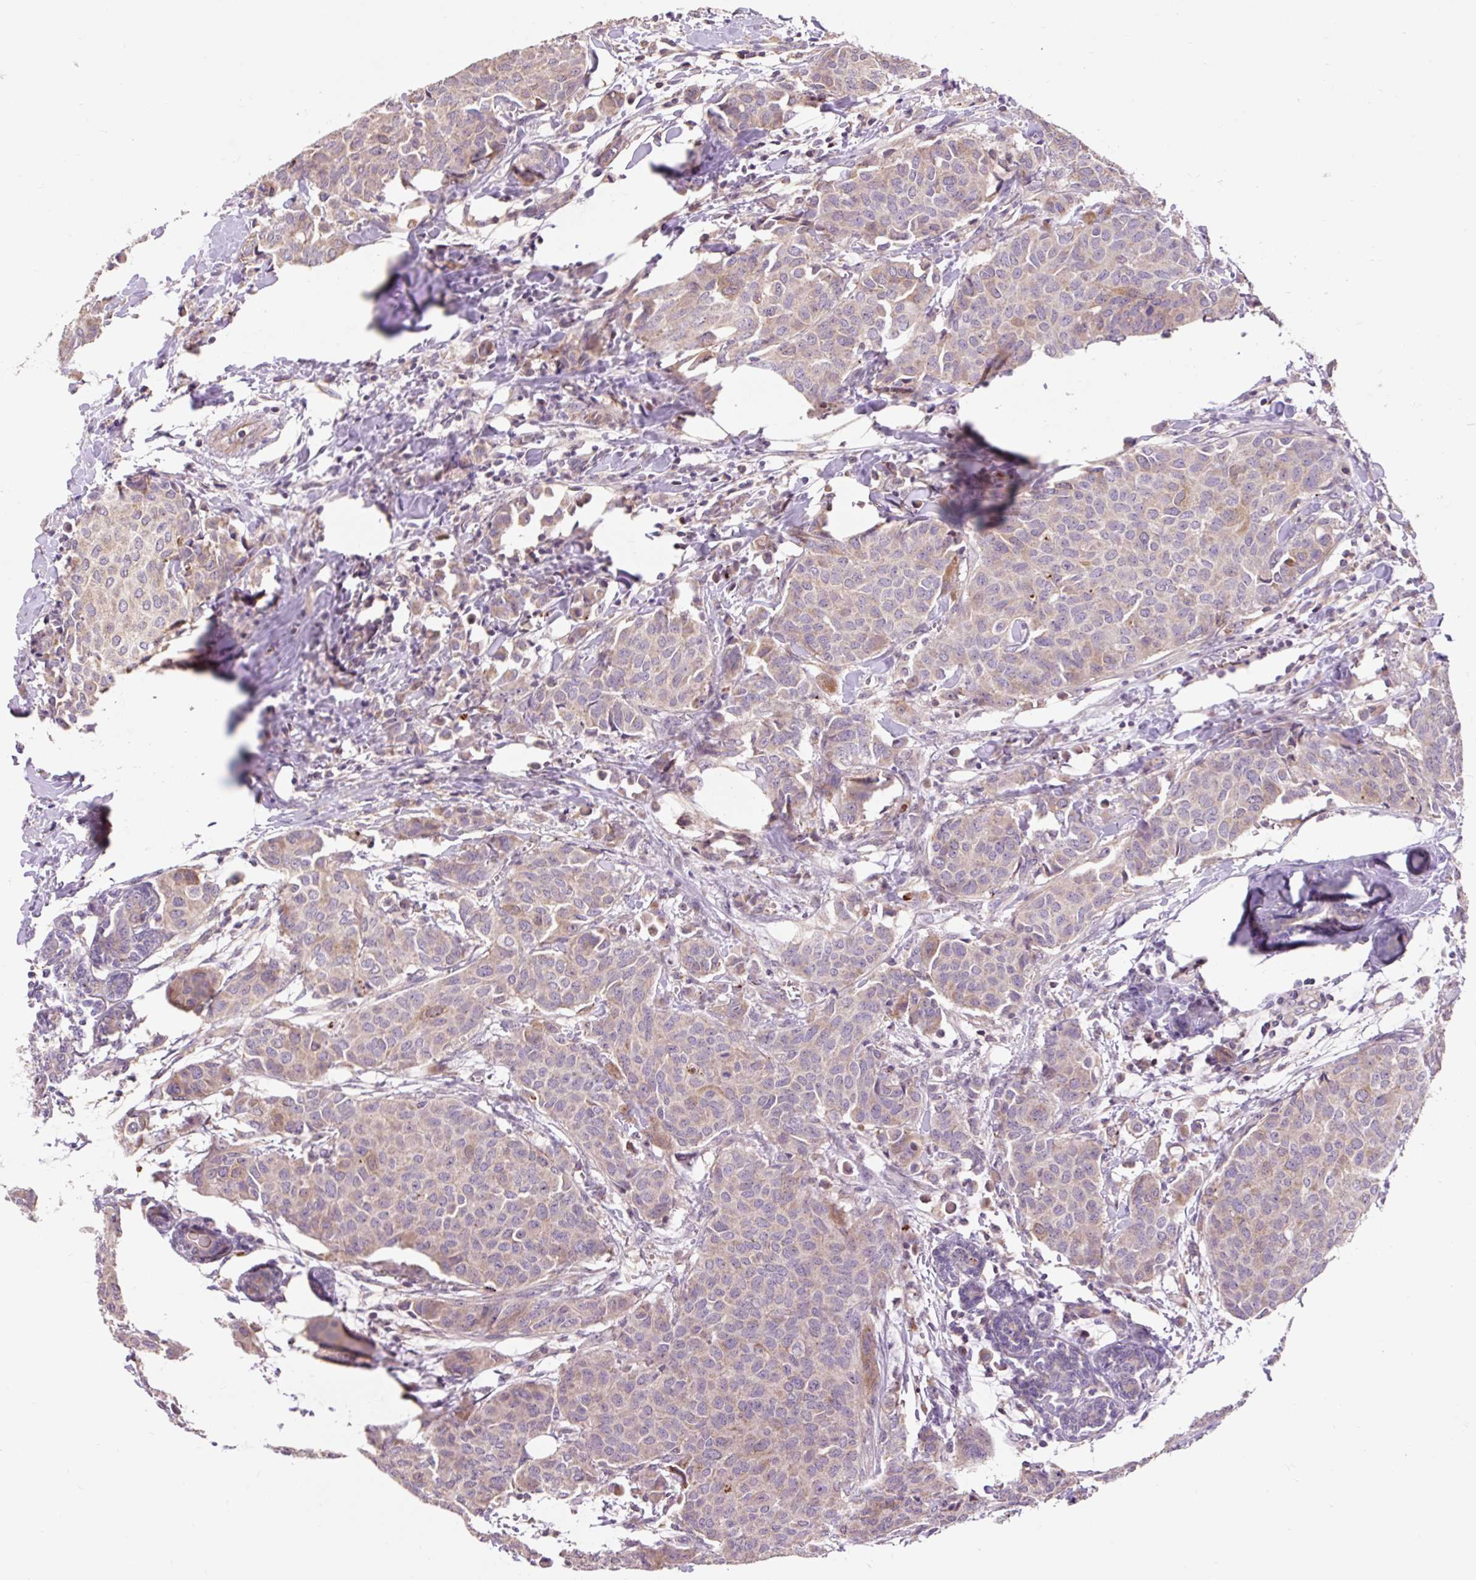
{"staining": {"intensity": "moderate", "quantity": "<25%", "location": "cytoplasmic/membranous"}, "tissue": "breast cancer", "cell_type": "Tumor cells", "image_type": "cancer", "snomed": [{"axis": "morphology", "description": "Duct carcinoma"}, {"axis": "topography", "description": "Breast"}], "caption": "The photomicrograph shows immunohistochemical staining of breast cancer (infiltrating ductal carcinoma). There is moderate cytoplasmic/membranous staining is appreciated in approximately <25% of tumor cells.", "gene": "PRIMPOL", "patient": {"sex": "female", "age": 47}}